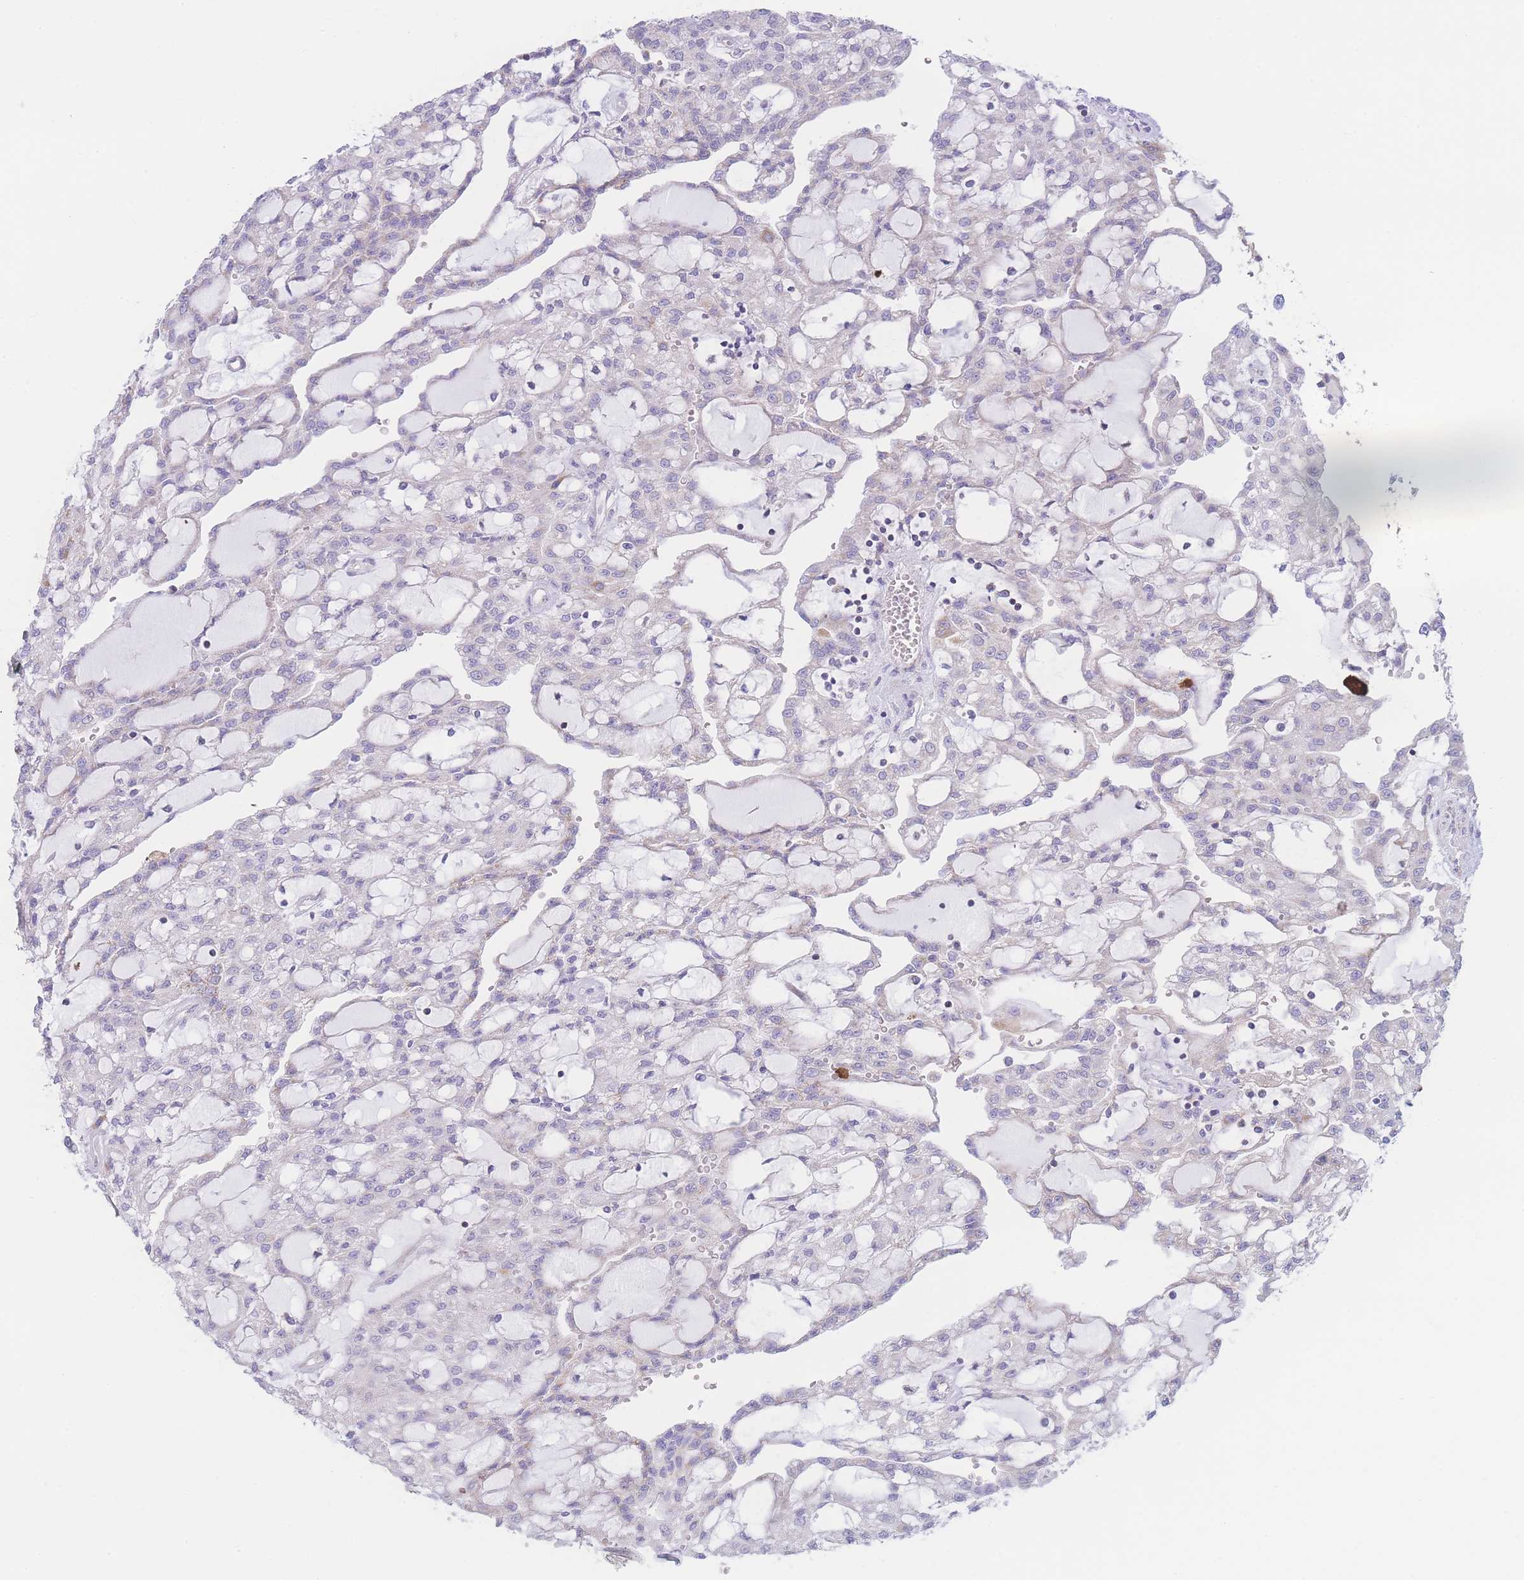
{"staining": {"intensity": "negative", "quantity": "none", "location": "none"}, "tissue": "renal cancer", "cell_type": "Tumor cells", "image_type": "cancer", "snomed": [{"axis": "morphology", "description": "Adenocarcinoma, NOS"}, {"axis": "topography", "description": "Kidney"}], "caption": "Adenocarcinoma (renal) was stained to show a protein in brown. There is no significant staining in tumor cells.", "gene": "NBEAL1", "patient": {"sex": "male", "age": 63}}